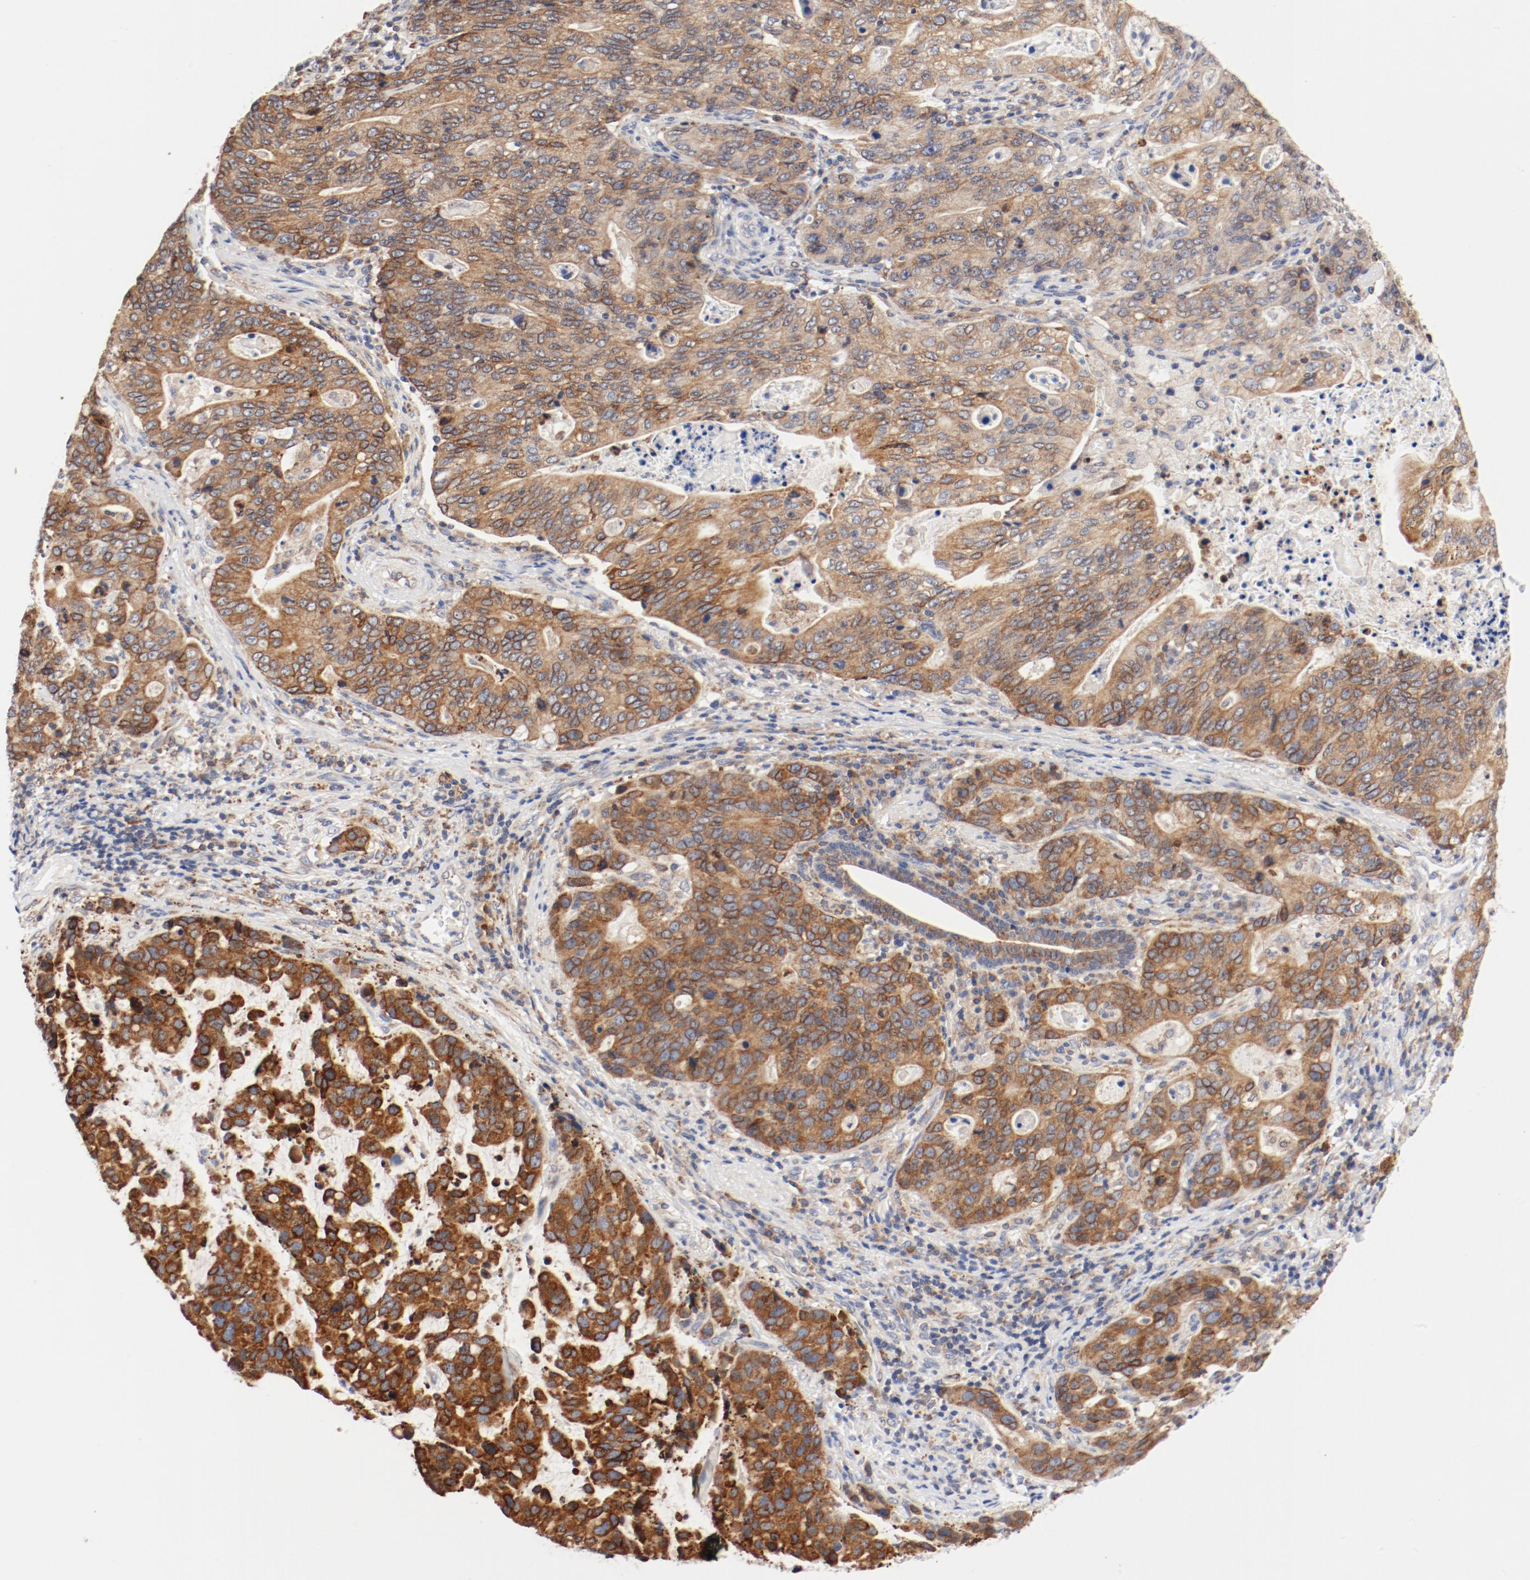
{"staining": {"intensity": "moderate", "quantity": ">75%", "location": "cytoplasmic/membranous"}, "tissue": "stomach cancer", "cell_type": "Tumor cells", "image_type": "cancer", "snomed": [{"axis": "morphology", "description": "Adenocarcinoma, NOS"}, {"axis": "topography", "description": "Esophagus"}, {"axis": "topography", "description": "Stomach"}], "caption": "An image showing moderate cytoplasmic/membranous positivity in approximately >75% of tumor cells in stomach cancer, as visualized by brown immunohistochemical staining.", "gene": "PDPK1", "patient": {"sex": "male", "age": 74}}